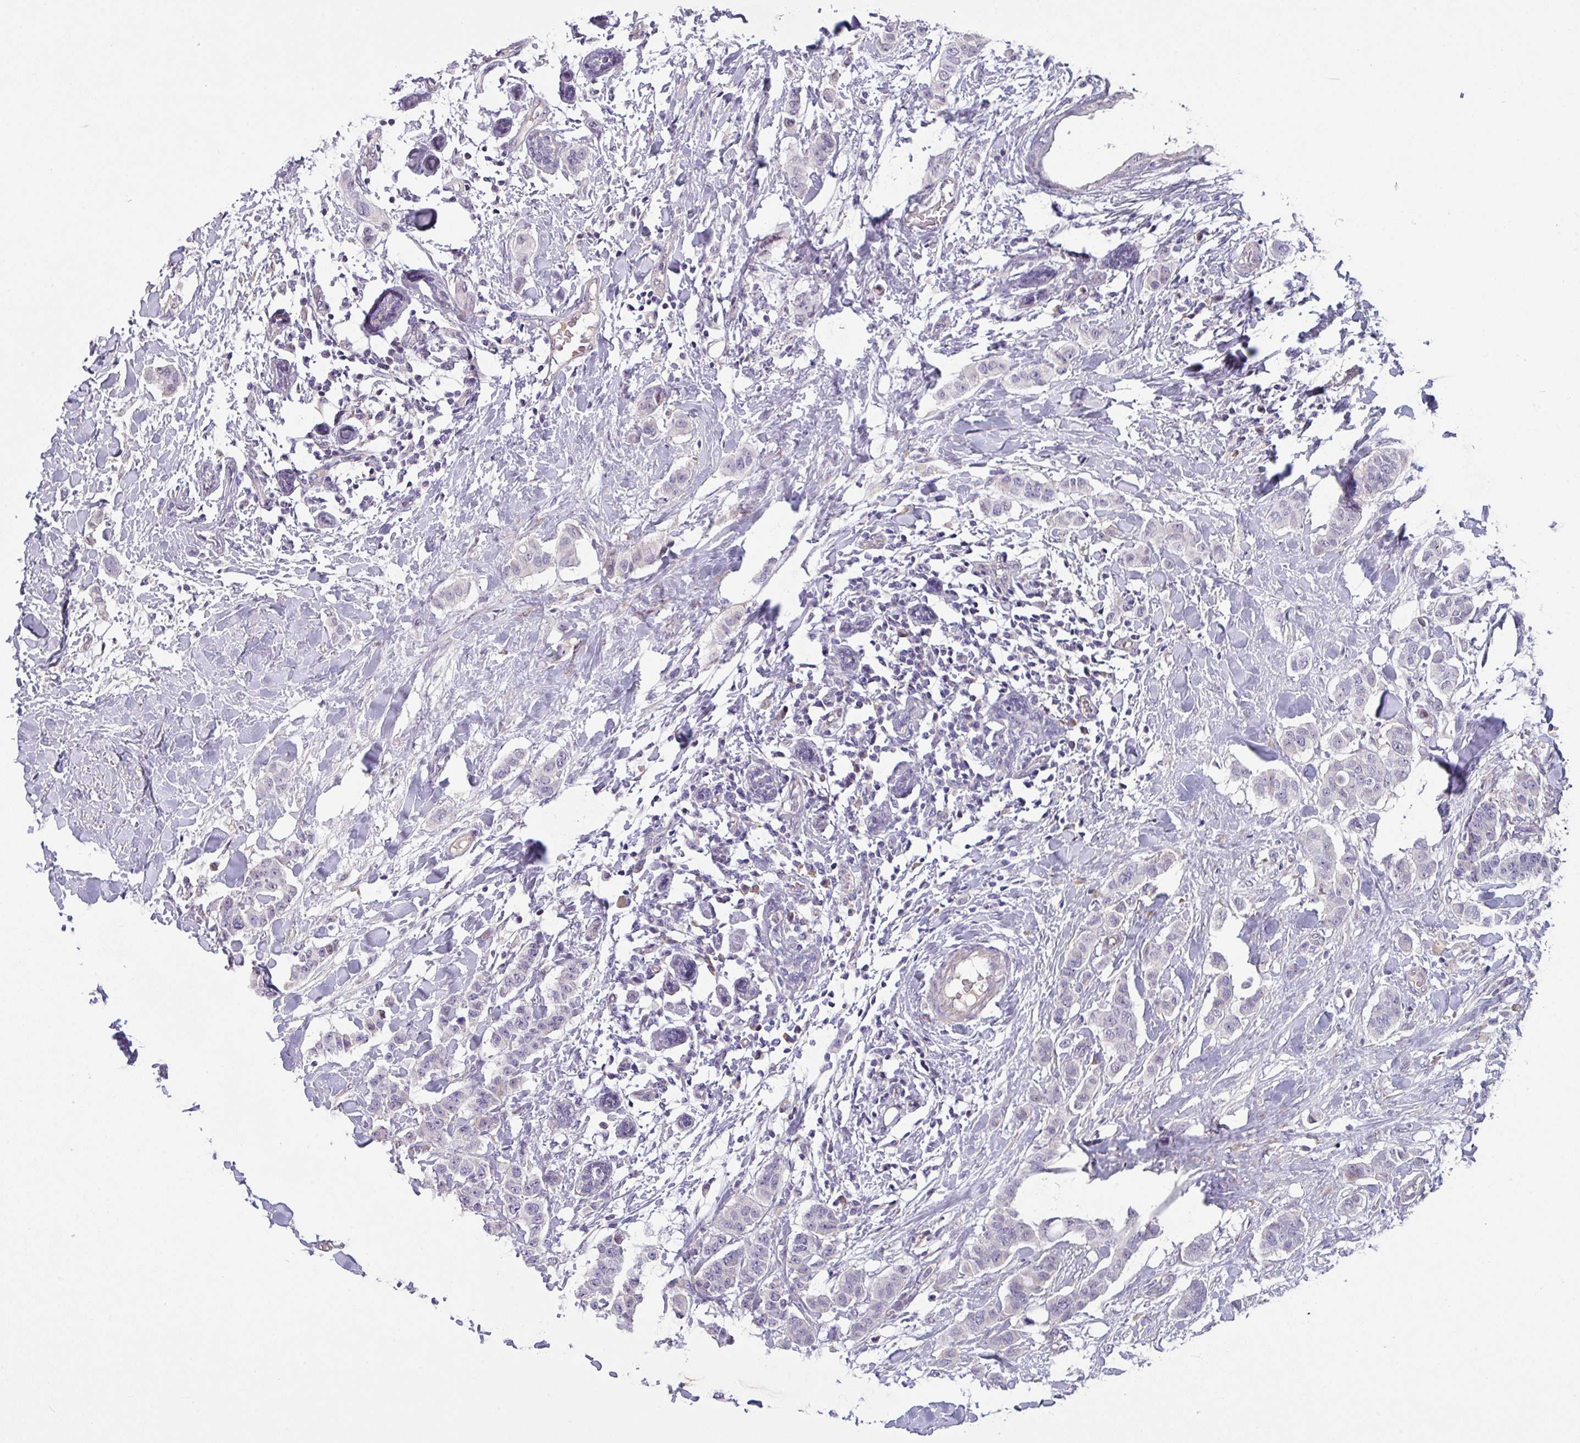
{"staining": {"intensity": "negative", "quantity": "none", "location": "none"}, "tissue": "breast cancer", "cell_type": "Tumor cells", "image_type": "cancer", "snomed": [{"axis": "morphology", "description": "Duct carcinoma"}, {"axis": "topography", "description": "Breast"}], "caption": "Human breast cancer stained for a protein using IHC displays no staining in tumor cells.", "gene": "KLHL3", "patient": {"sex": "female", "age": 40}}